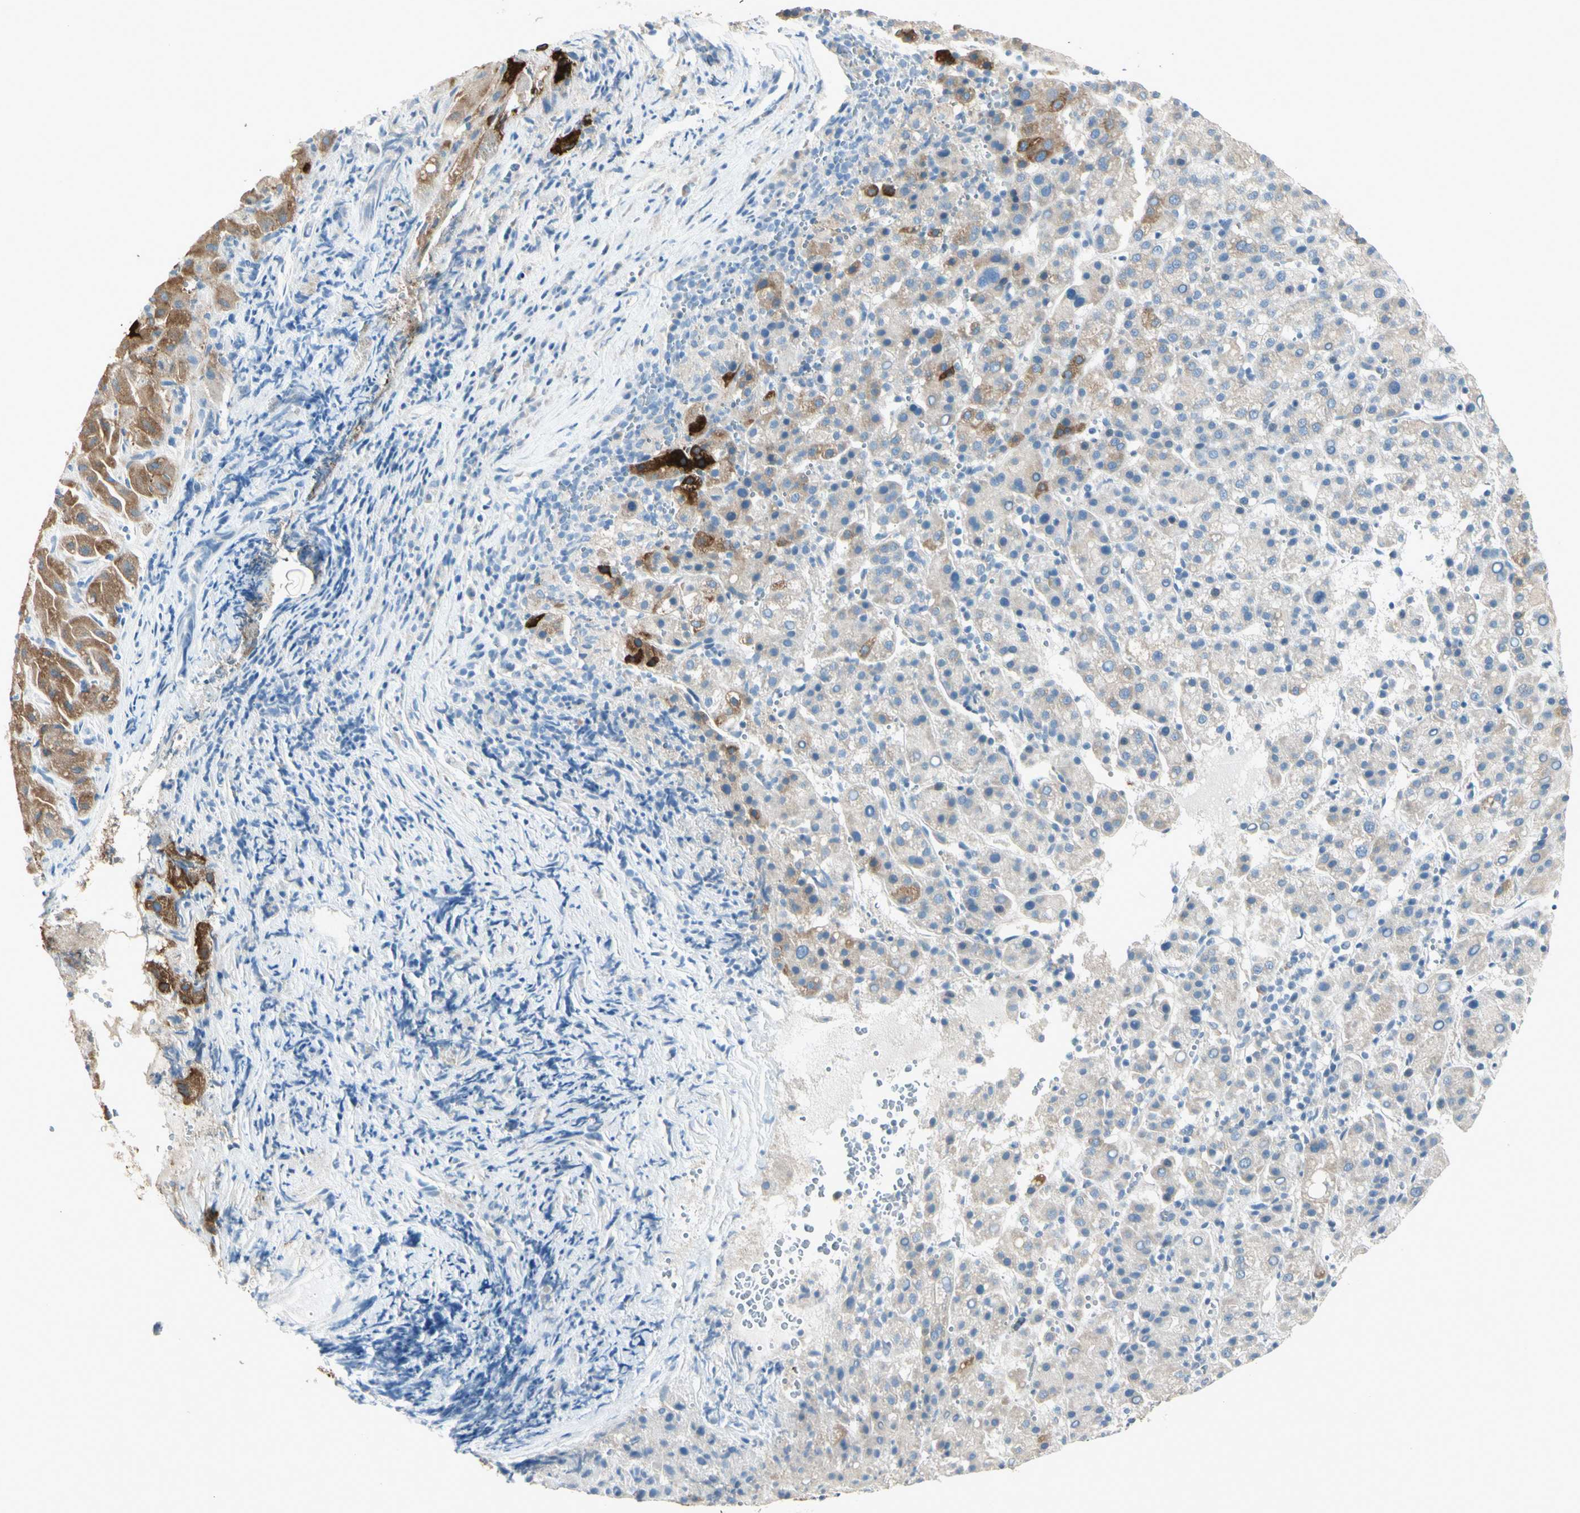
{"staining": {"intensity": "weak", "quantity": "25%-75%", "location": "cytoplasmic/membranous"}, "tissue": "liver cancer", "cell_type": "Tumor cells", "image_type": "cancer", "snomed": [{"axis": "morphology", "description": "Carcinoma, Hepatocellular, NOS"}, {"axis": "topography", "description": "Liver"}], "caption": "Immunohistochemistry (IHC) micrograph of neoplastic tissue: human hepatocellular carcinoma (liver) stained using immunohistochemistry reveals low levels of weak protein expression localized specifically in the cytoplasmic/membranous of tumor cells, appearing as a cytoplasmic/membranous brown color.", "gene": "CYP2E1", "patient": {"sex": "female", "age": 58}}